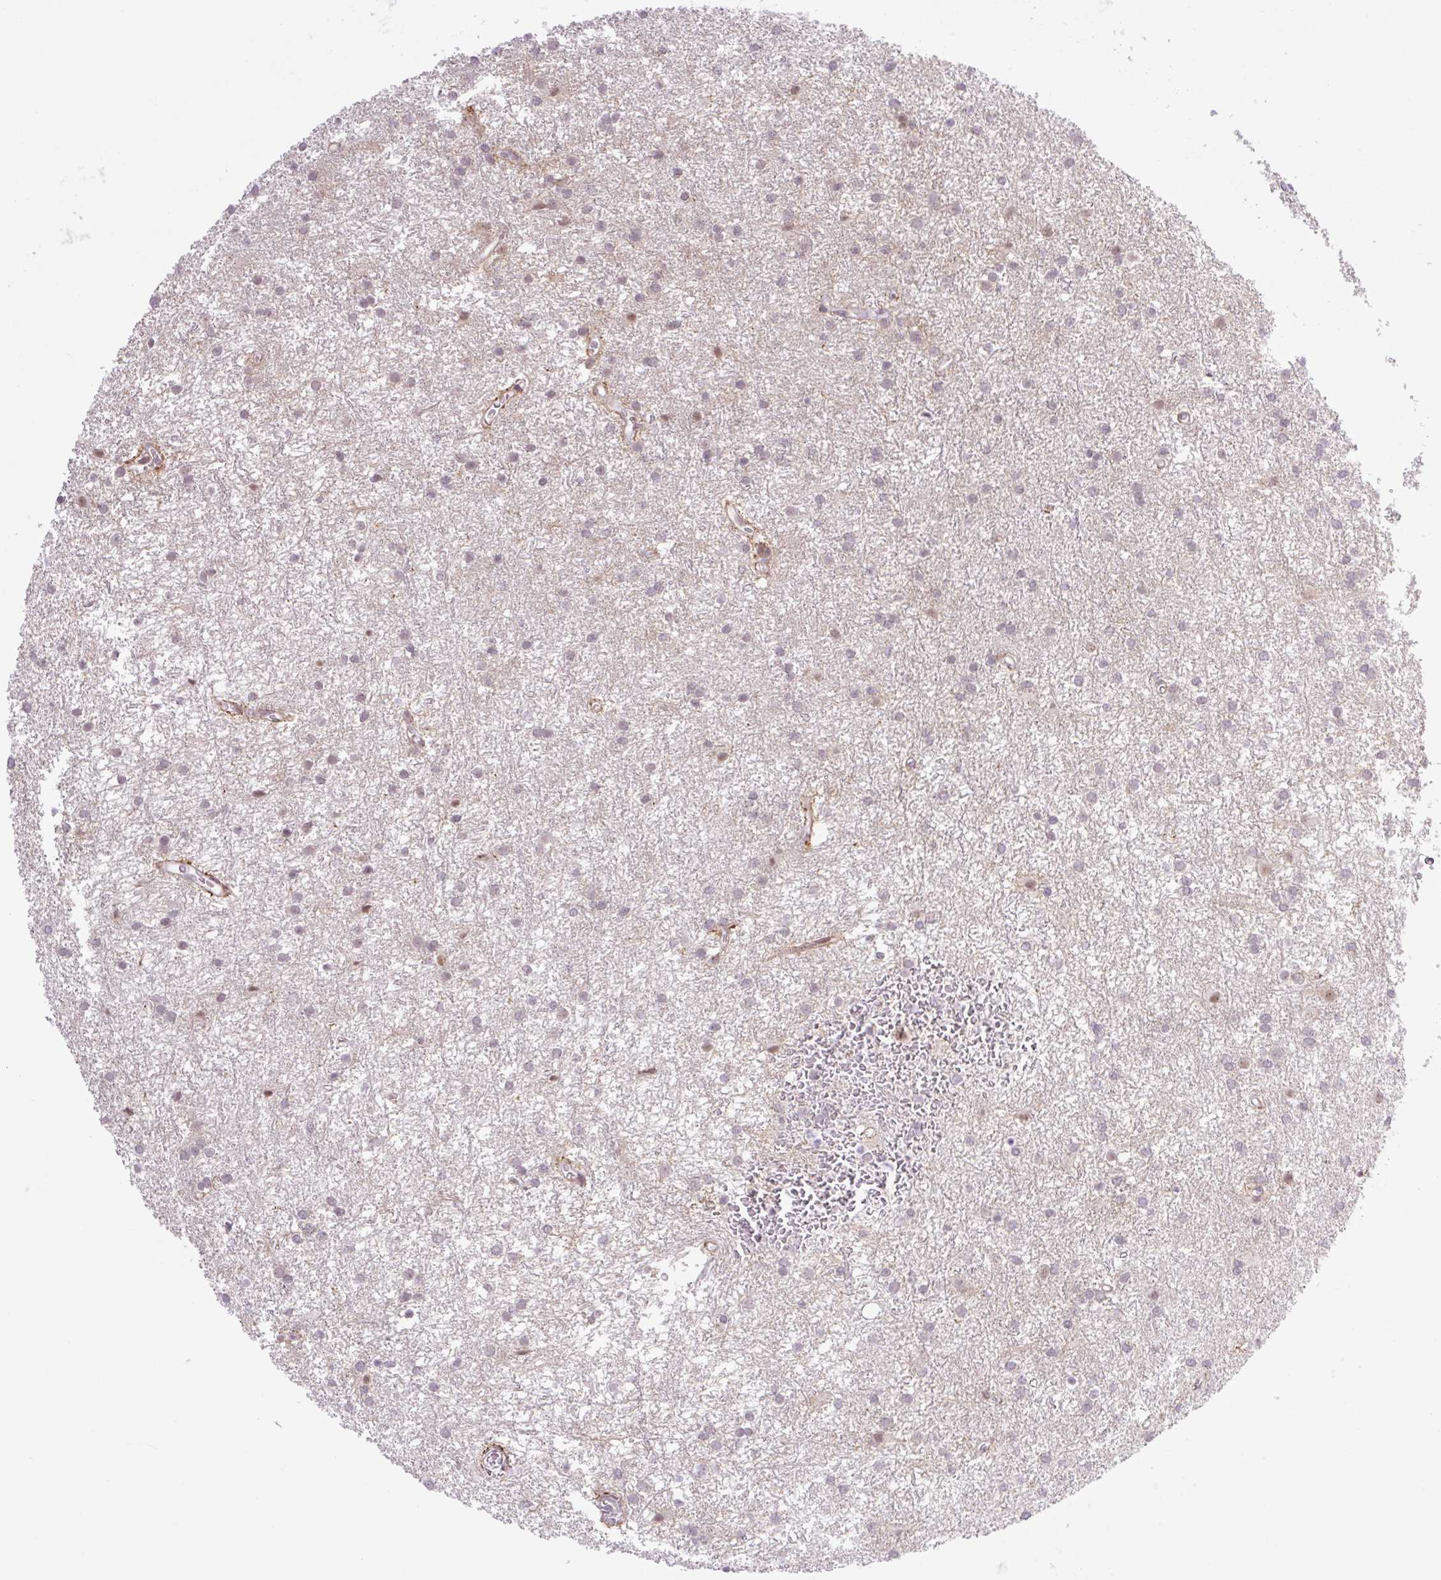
{"staining": {"intensity": "moderate", "quantity": "<25%", "location": "nuclear"}, "tissue": "glioma", "cell_type": "Tumor cells", "image_type": "cancer", "snomed": [{"axis": "morphology", "description": "Glioma, malignant, High grade"}, {"axis": "topography", "description": "Brain"}], "caption": "Immunohistochemistry (IHC) micrograph of malignant high-grade glioma stained for a protein (brown), which shows low levels of moderate nuclear expression in approximately <25% of tumor cells.", "gene": "ICE1", "patient": {"sex": "female", "age": 50}}